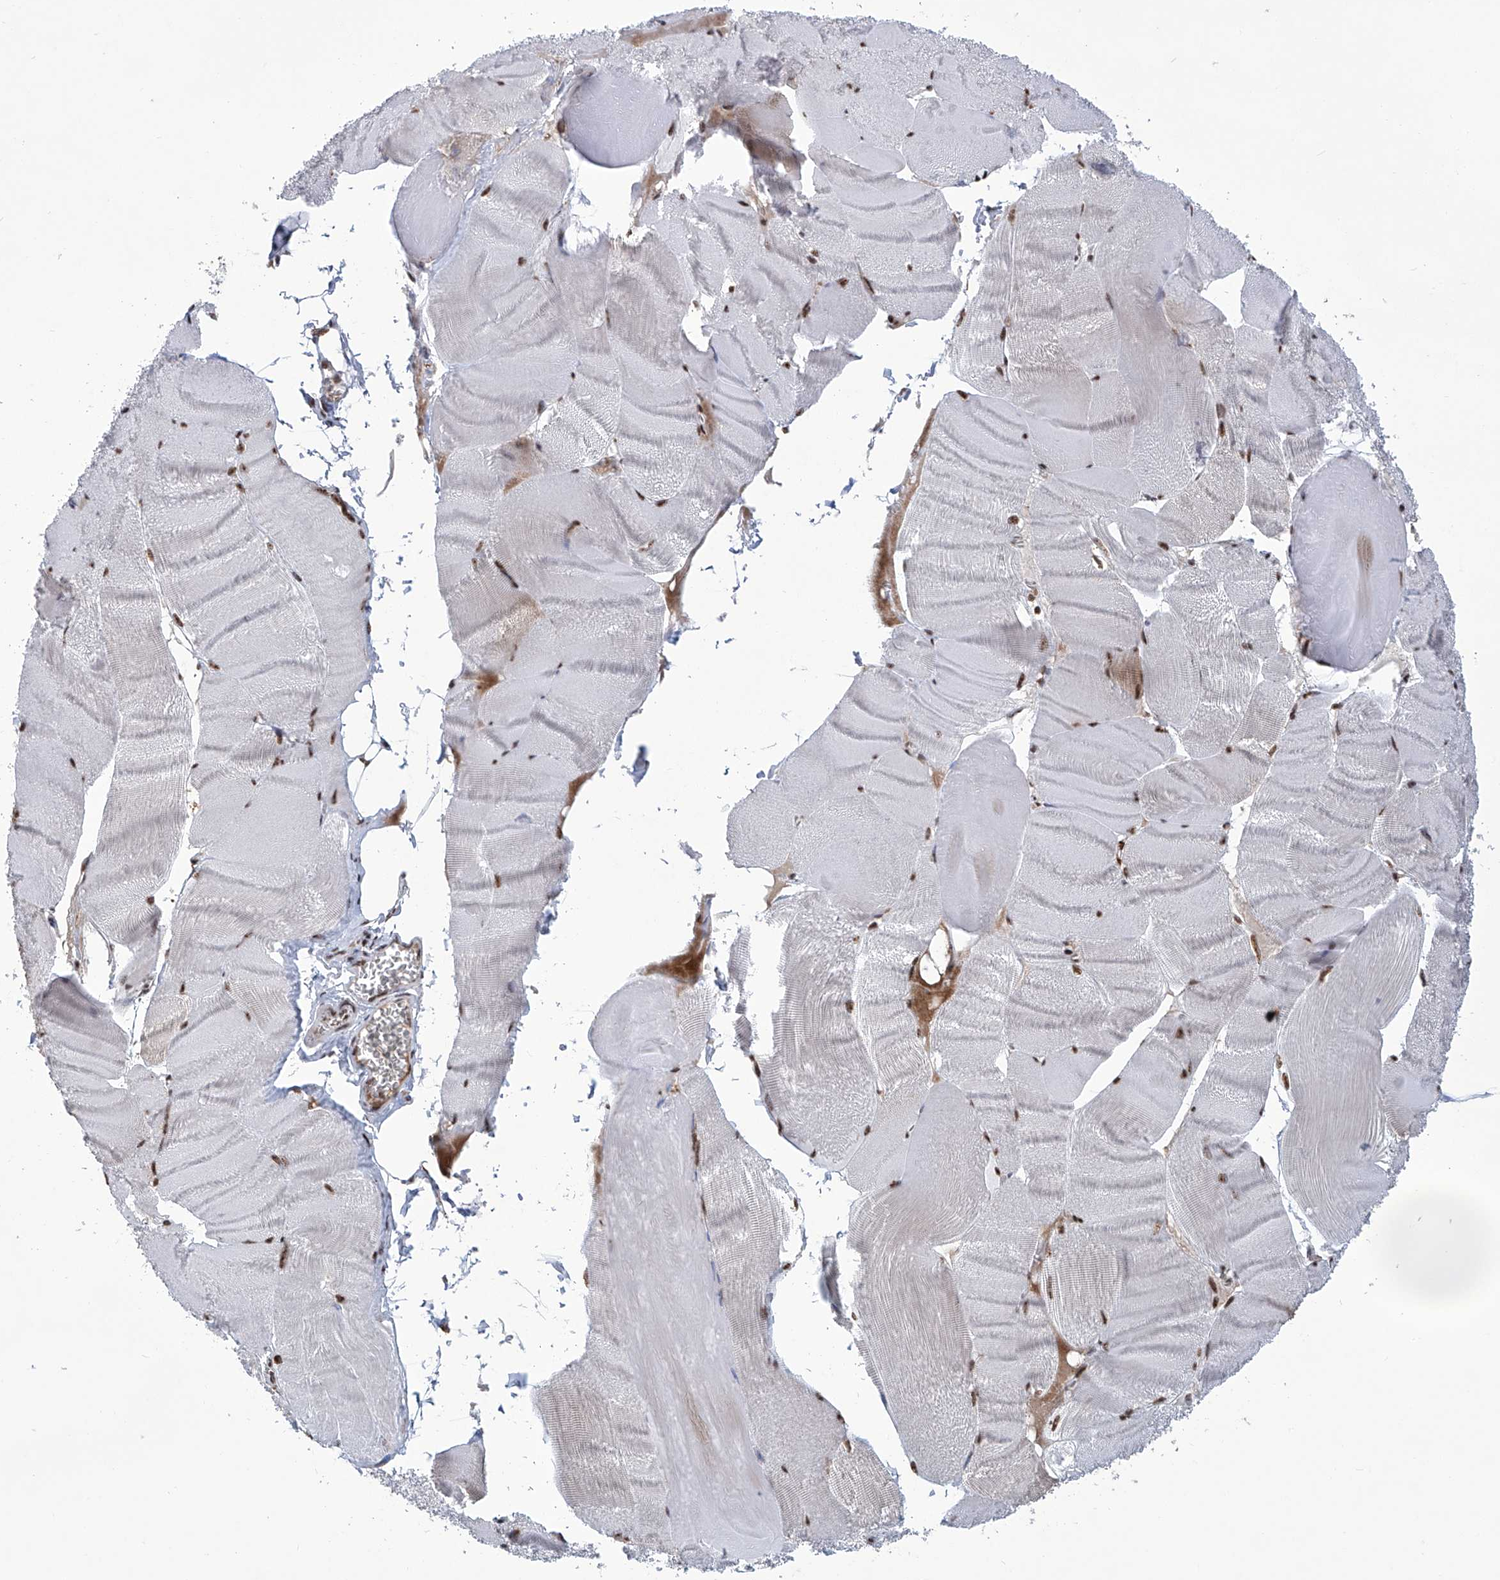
{"staining": {"intensity": "moderate", "quantity": "25%-75%", "location": "nuclear"}, "tissue": "skeletal muscle", "cell_type": "Myocytes", "image_type": "normal", "snomed": [{"axis": "morphology", "description": "Normal tissue, NOS"}, {"axis": "morphology", "description": "Basal cell carcinoma"}, {"axis": "topography", "description": "Skeletal muscle"}], "caption": "Immunohistochemical staining of unremarkable human skeletal muscle demonstrates medium levels of moderate nuclear staining in about 25%-75% of myocytes. The staining is performed using DAB (3,3'-diaminobenzidine) brown chromogen to label protein expression. The nuclei are counter-stained blue using hematoxylin.", "gene": "FBXL4", "patient": {"sex": "female", "age": 64}}